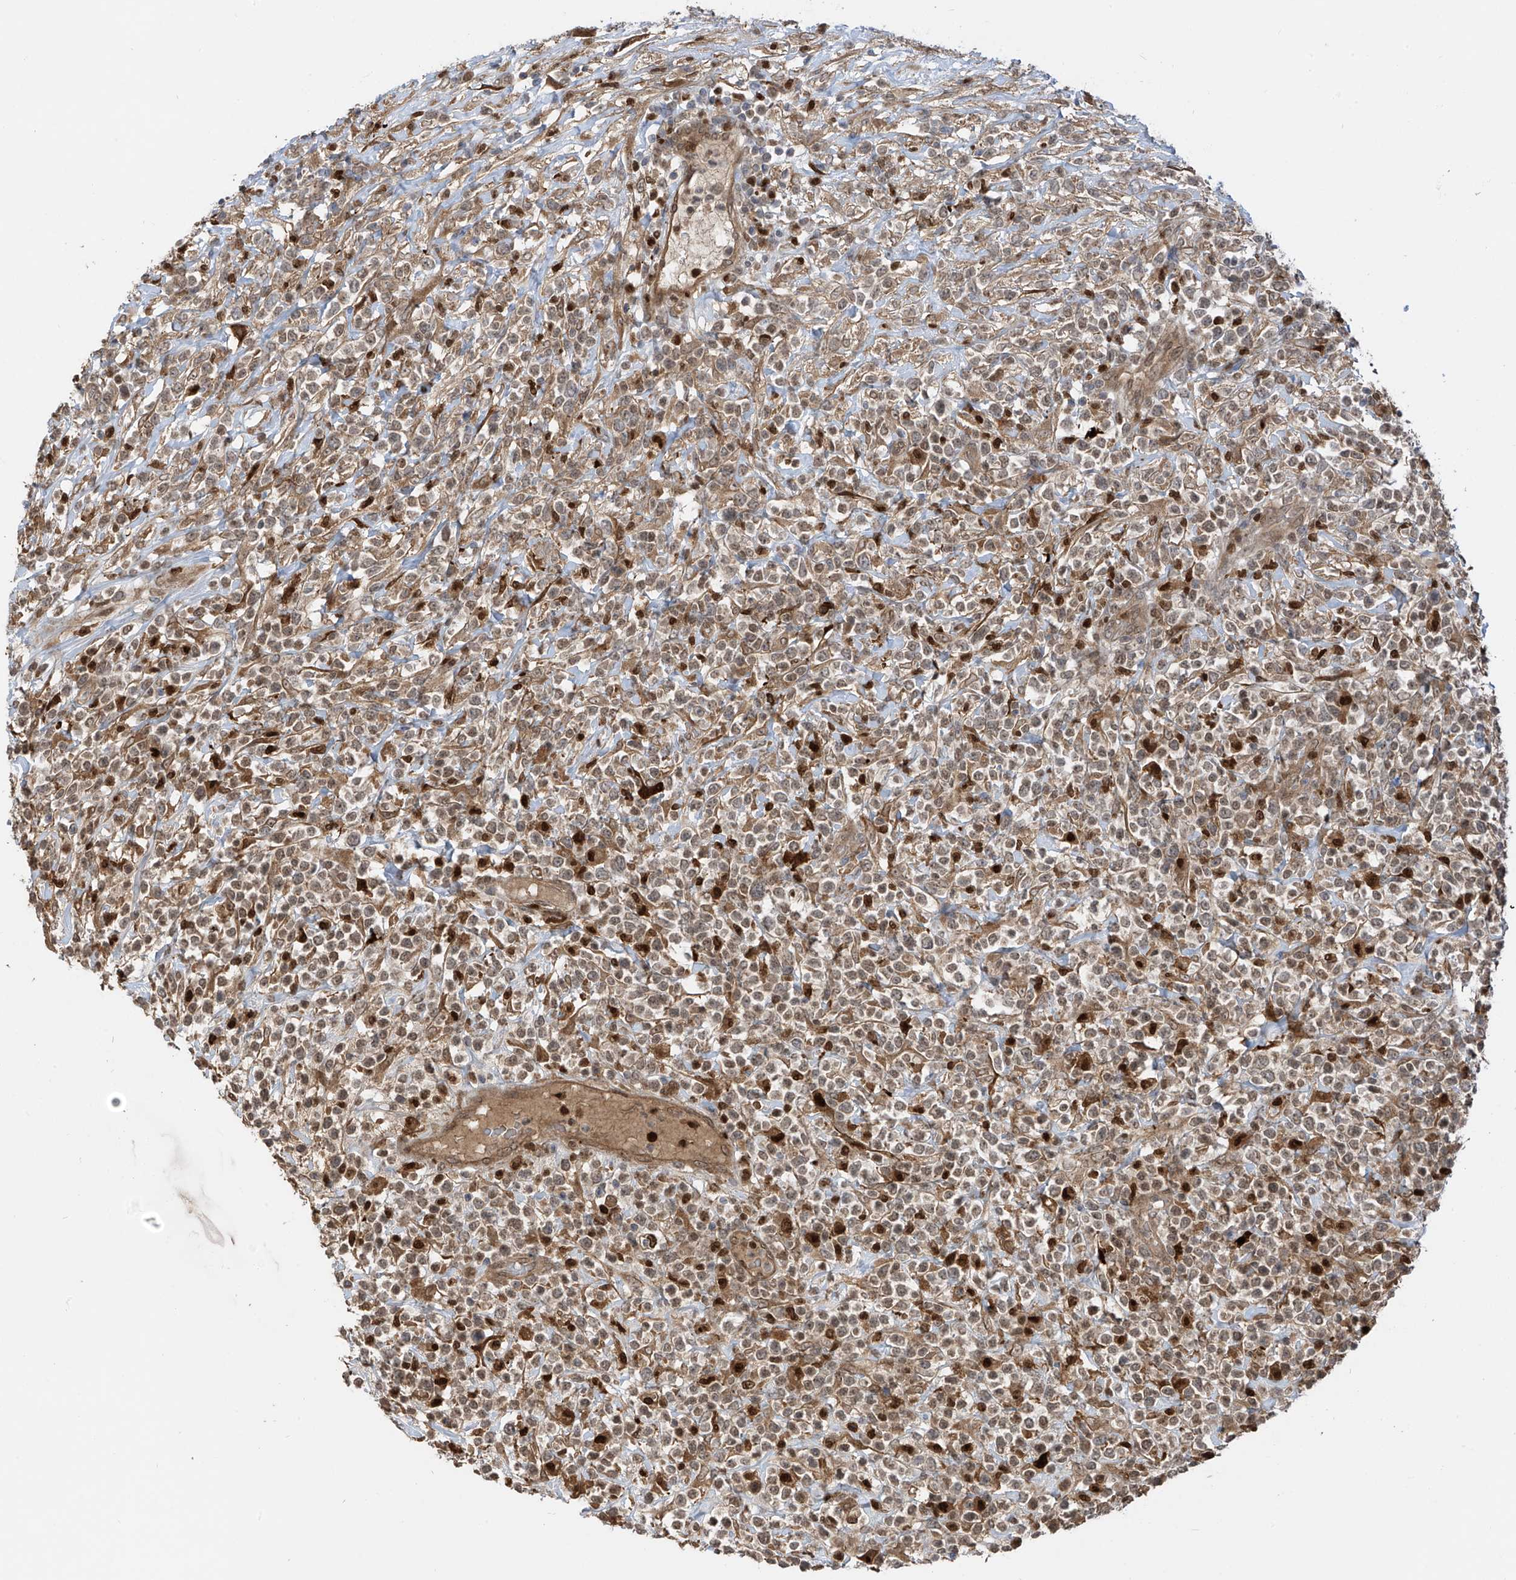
{"staining": {"intensity": "weak", "quantity": ">75%", "location": "cytoplasmic/membranous,nuclear"}, "tissue": "lymphoma", "cell_type": "Tumor cells", "image_type": "cancer", "snomed": [{"axis": "morphology", "description": "Malignant lymphoma, non-Hodgkin's type, High grade"}, {"axis": "topography", "description": "Colon"}], "caption": "Immunohistochemical staining of lymphoma shows weak cytoplasmic/membranous and nuclear protein expression in about >75% of tumor cells.", "gene": "ATAD2B", "patient": {"sex": "female", "age": 53}}